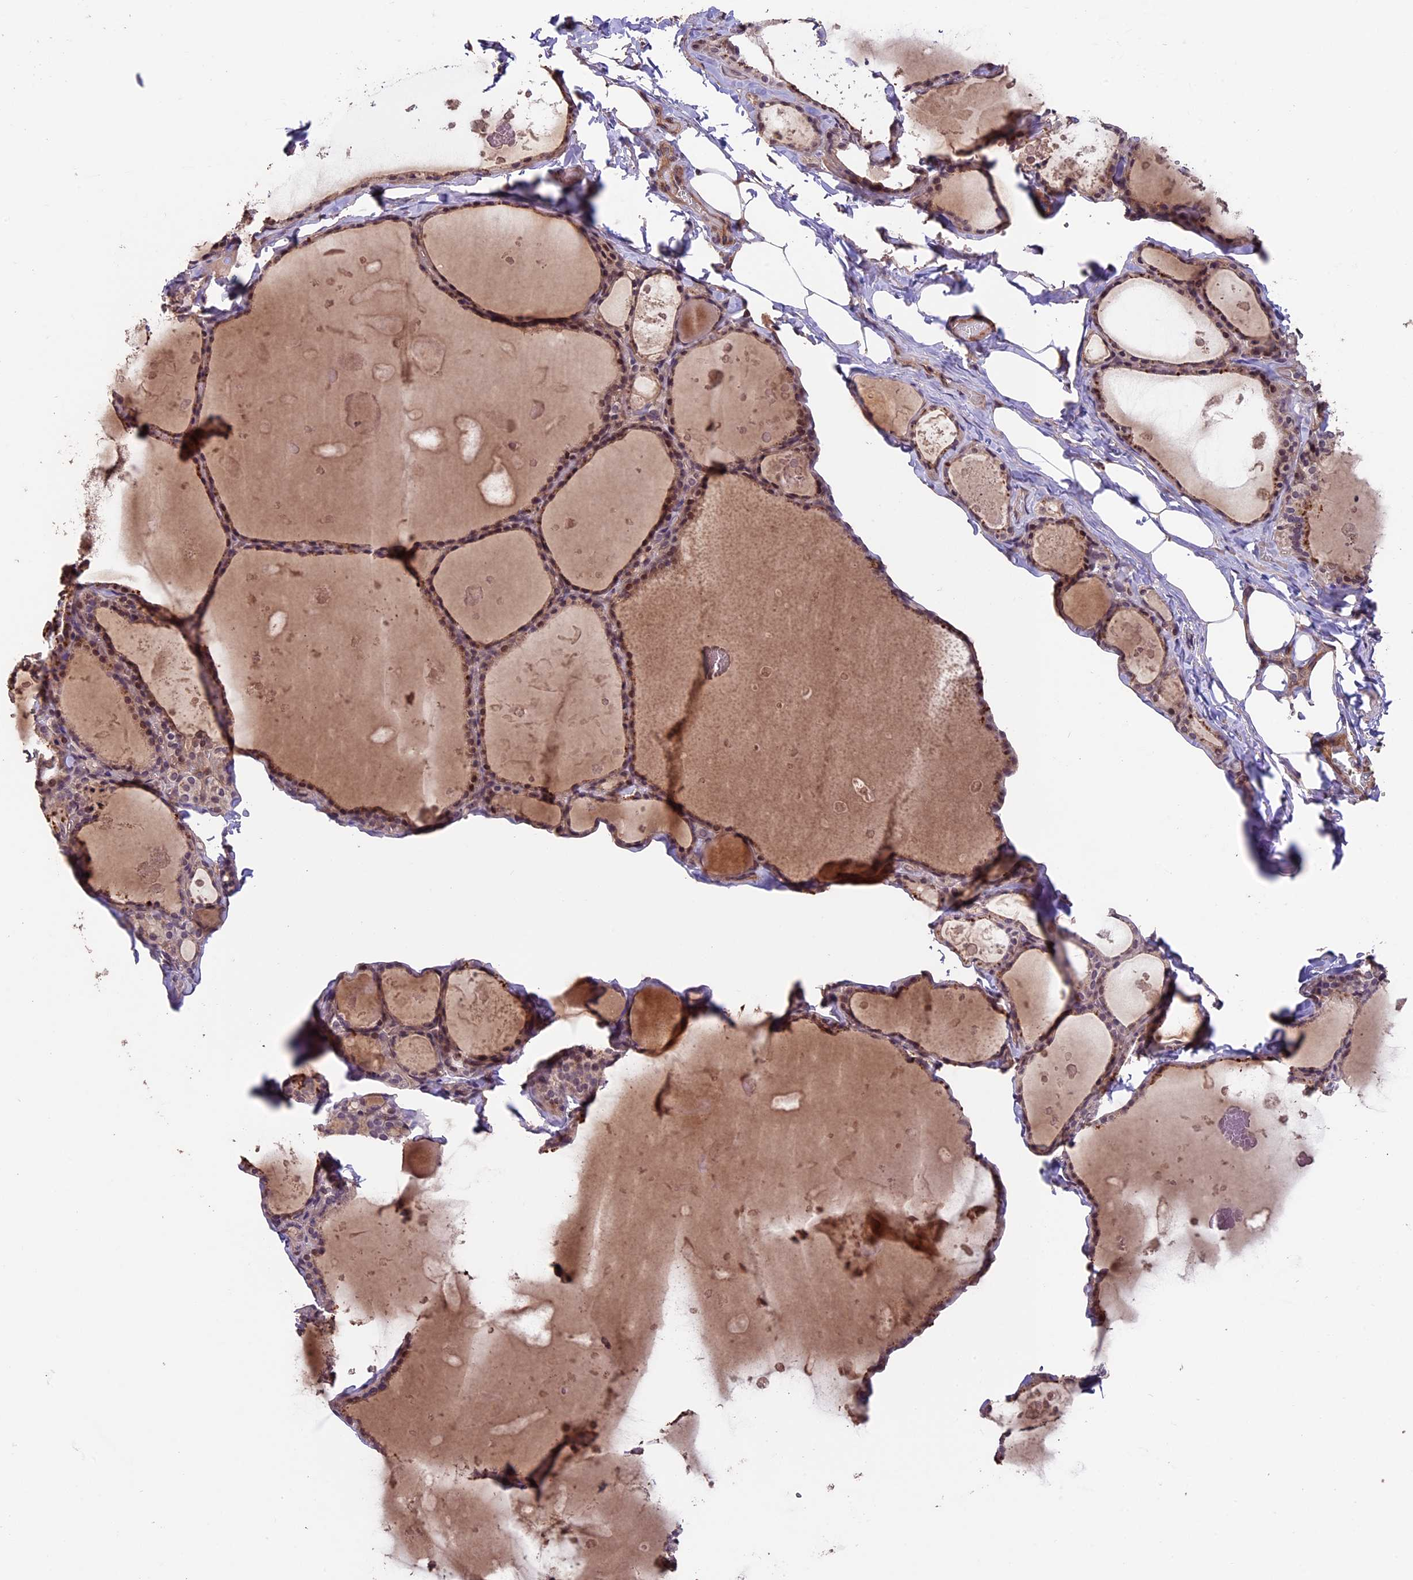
{"staining": {"intensity": "weak", "quantity": ">75%", "location": "cytoplasmic/membranous"}, "tissue": "thyroid gland", "cell_type": "Glandular cells", "image_type": "normal", "snomed": [{"axis": "morphology", "description": "Normal tissue, NOS"}, {"axis": "topography", "description": "Thyroid gland"}], "caption": "Brown immunohistochemical staining in normal human thyroid gland reveals weak cytoplasmic/membranous expression in approximately >75% of glandular cells. (Brightfield microscopy of DAB IHC at high magnification).", "gene": "GNB5", "patient": {"sex": "male", "age": 56}}